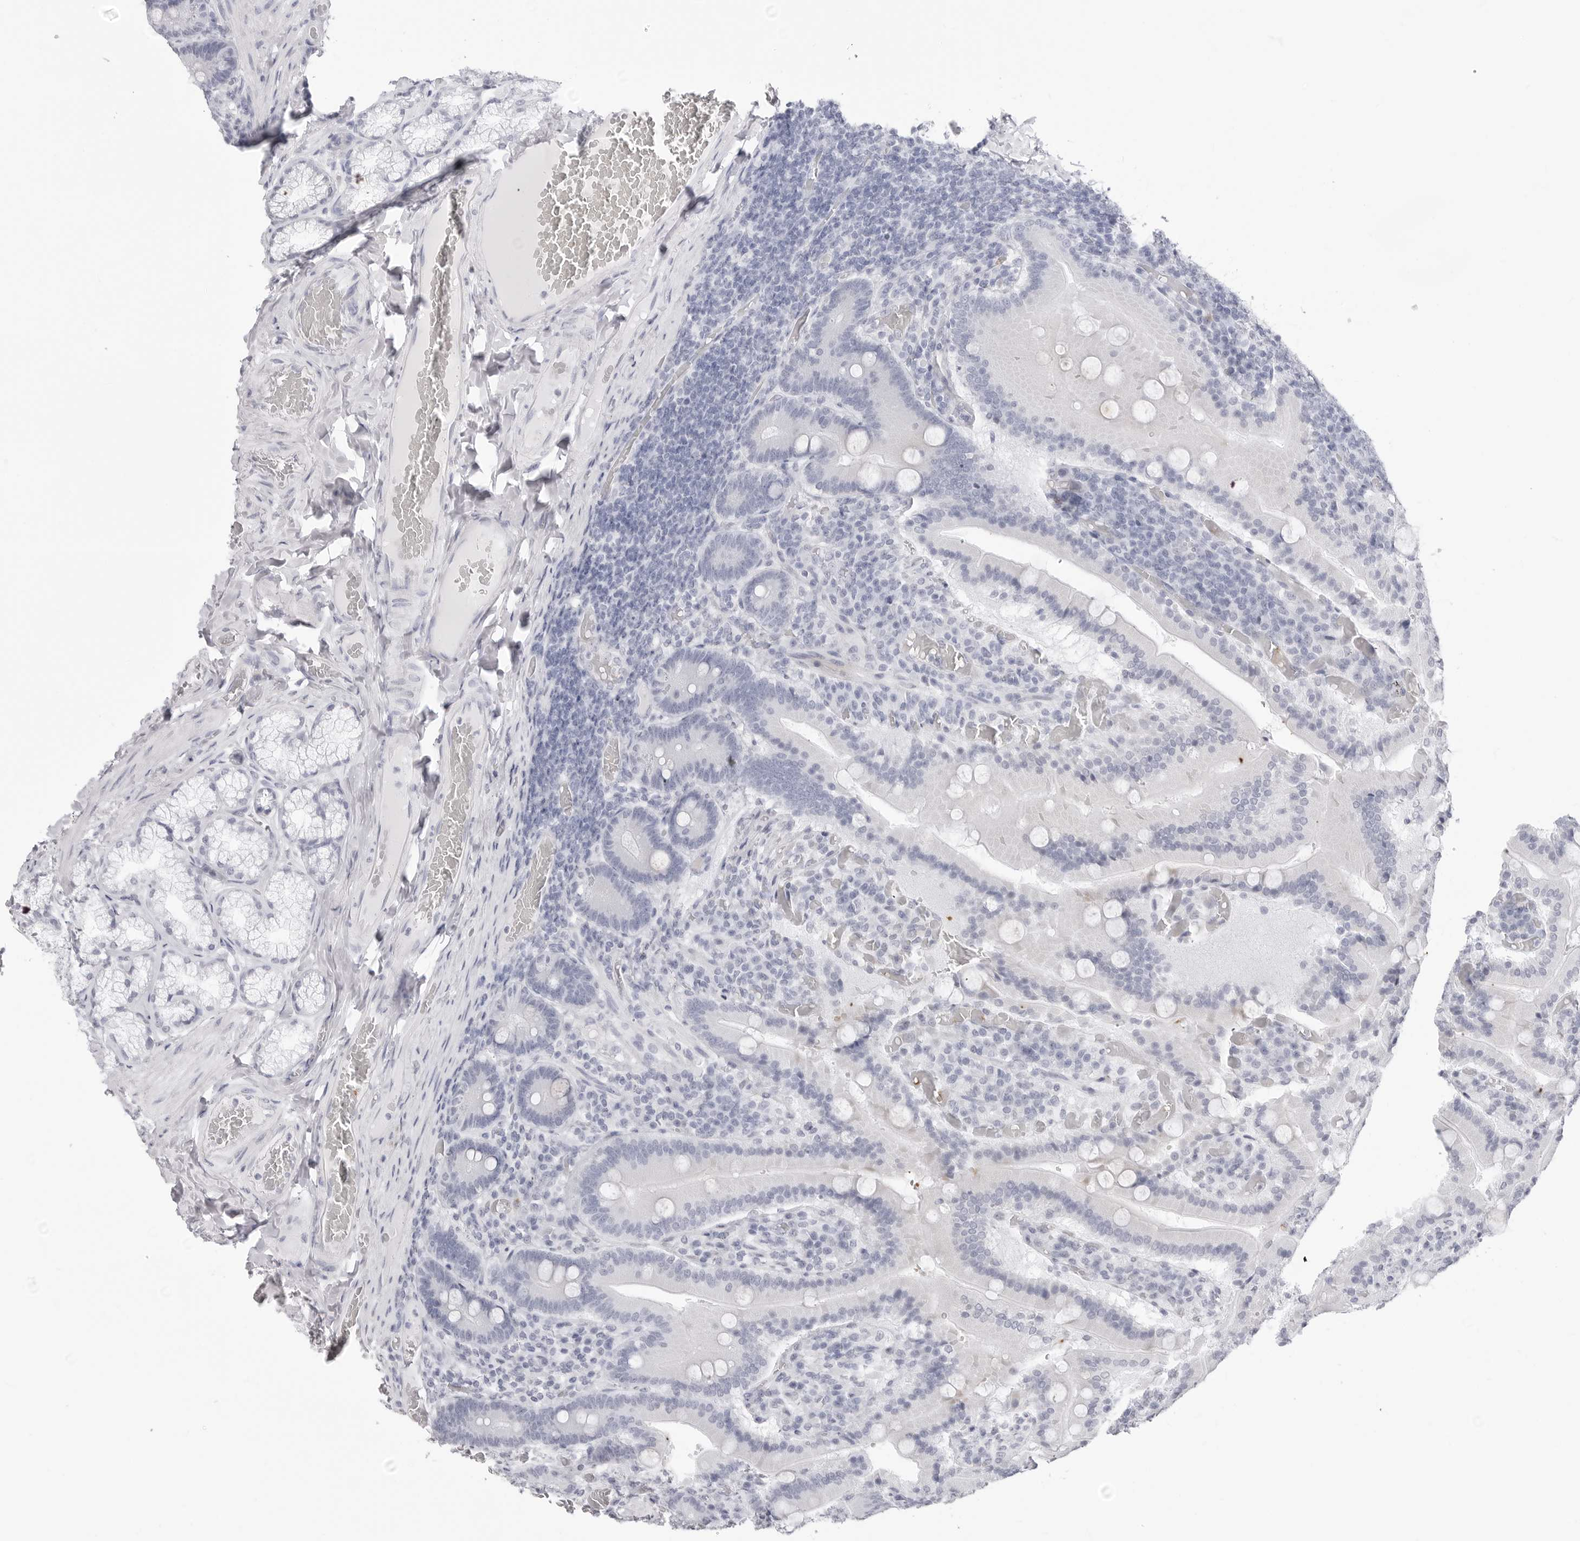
{"staining": {"intensity": "negative", "quantity": "none", "location": "none"}, "tissue": "duodenum", "cell_type": "Glandular cells", "image_type": "normal", "snomed": [{"axis": "morphology", "description": "Normal tissue, NOS"}, {"axis": "topography", "description": "Duodenum"}], "caption": "Immunohistochemistry micrograph of benign duodenum: human duodenum stained with DAB exhibits no significant protein expression in glandular cells. (Brightfield microscopy of DAB (3,3'-diaminobenzidine) IHC at high magnification).", "gene": "TSSK1B", "patient": {"sex": "female", "age": 62}}